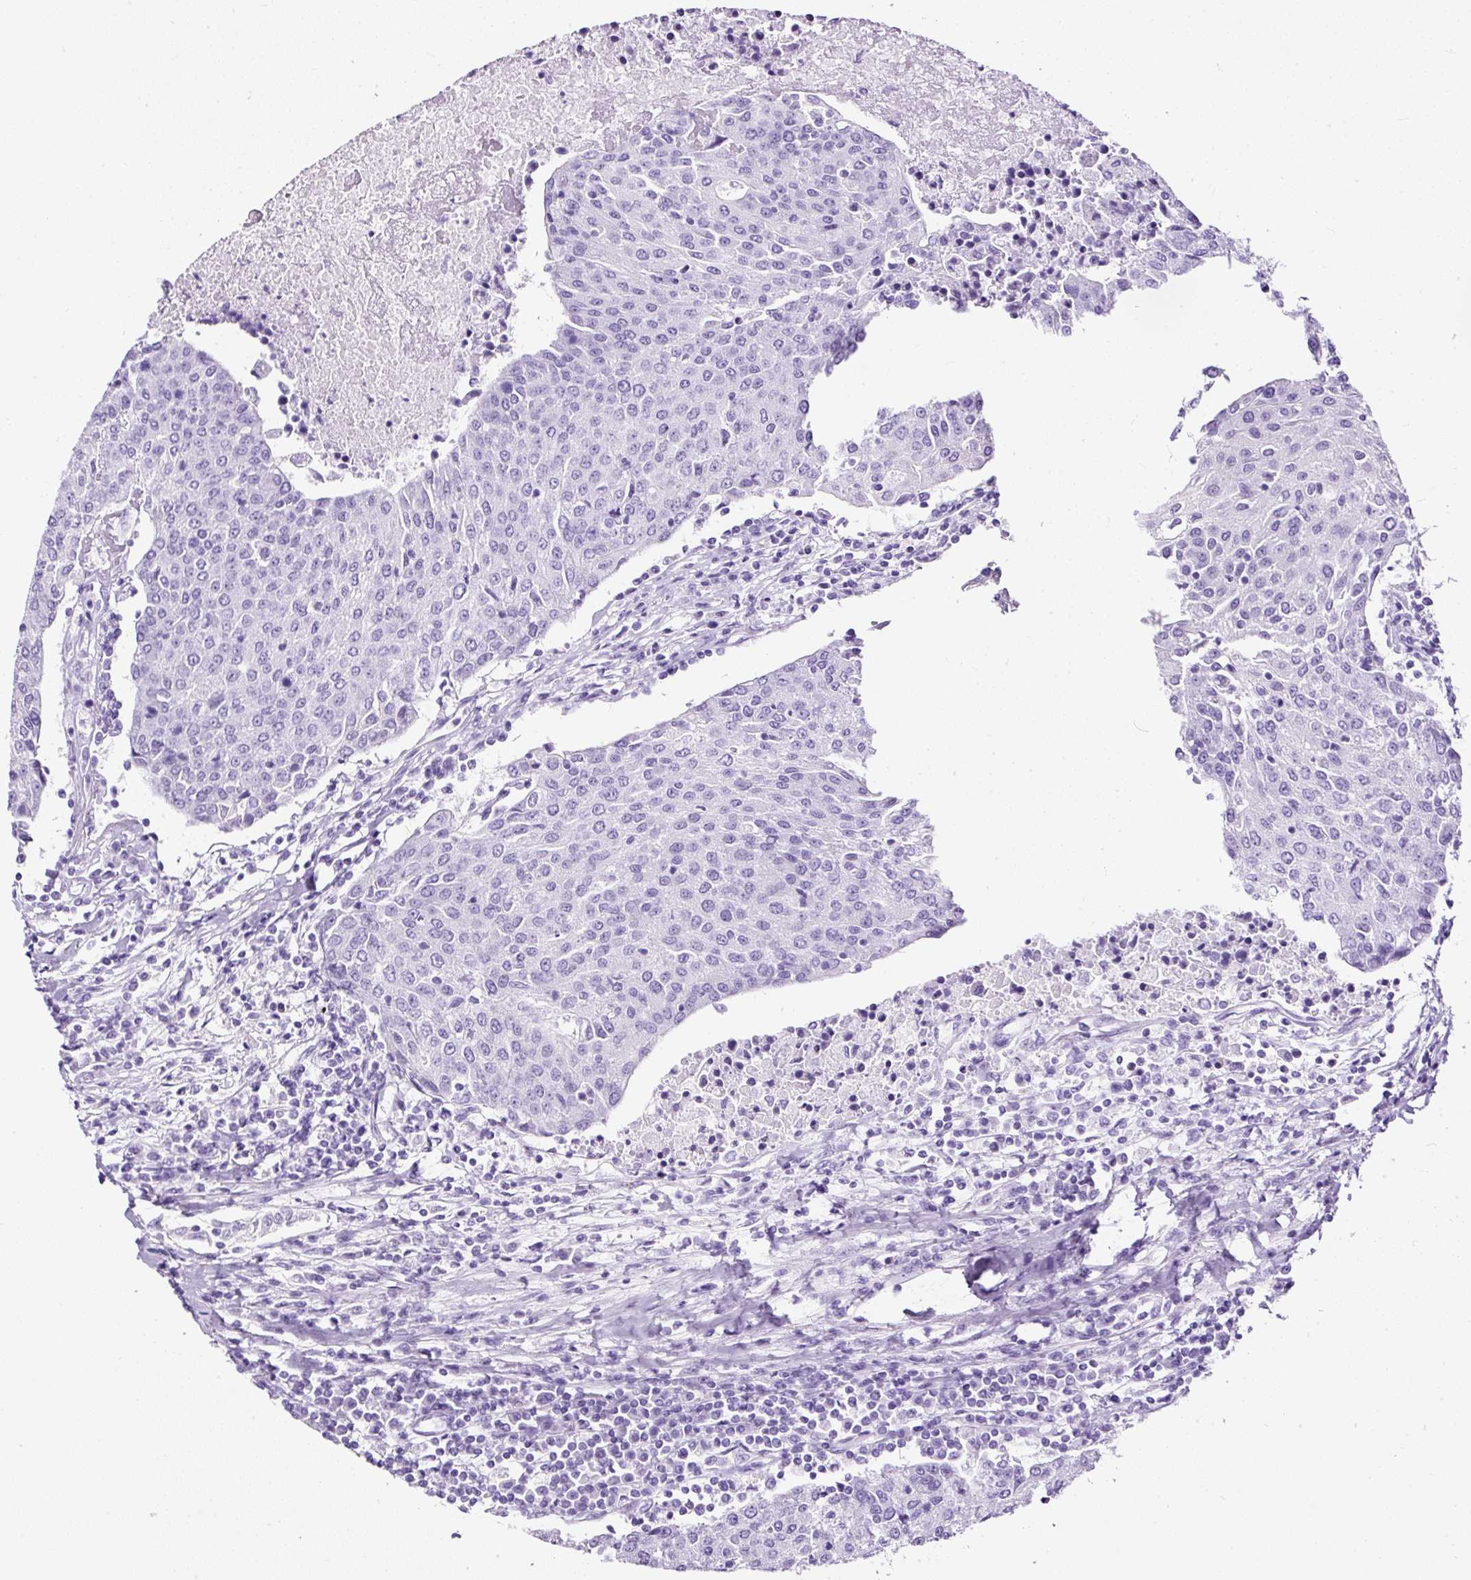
{"staining": {"intensity": "negative", "quantity": "none", "location": "none"}, "tissue": "urothelial cancer", "cell_type": "Tumor cells", "image_type": "cancer", "snomed": [{"axis": "morphology", "description": "Urothelial carcinoma, High grade"}, {"axis": "topography", "description": "Urinary bladder"}], "caption": "The photomicrograph displays no staining of tumor cells in urothelial cancer.", "gene": "NTS", "patient": {"sex": "female", "age": 85}}